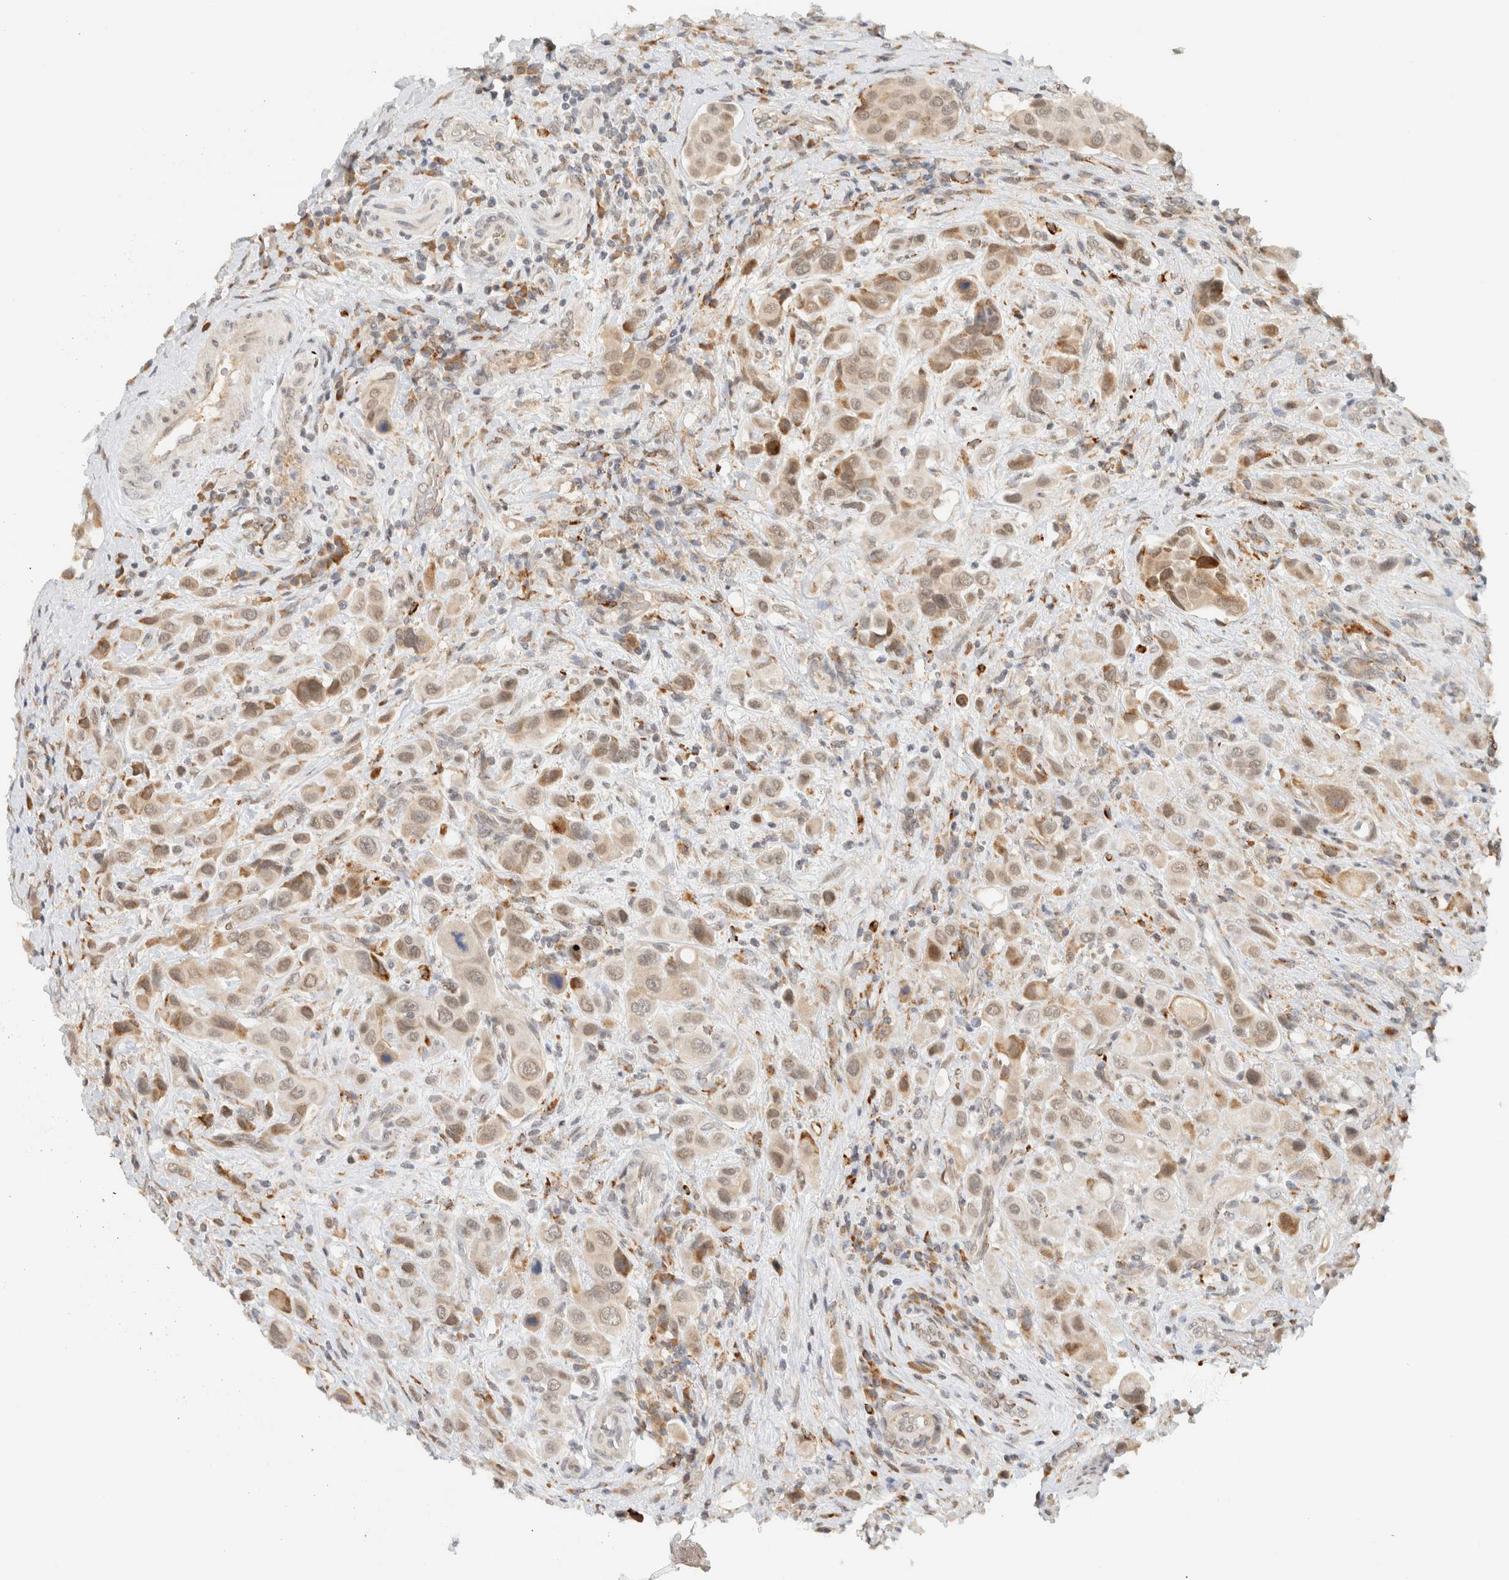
{"staining": {"intensity": "weak", "quantity": ">75%", "location": "cytoplasmic/membranous,nuclear"}, "tissue": "urothelial cancer", "cell_type": "Tumor cells", "image_type": "cancer", "snomed": [{"axis": "morphology", "description": "Urothelial carcinoma, High grade"}, {"axis": "topography", "description": "Urinary bladder"}], "caption": "High-power microscopy captured an IHC micrograph of urothelial cancer, revealing weak cytoplasmic/membranous and nuclear staining in approximately >75% of tumor cells.", "gene": "ITPRID1", "patient": {"sex": "male", "age": 50}}